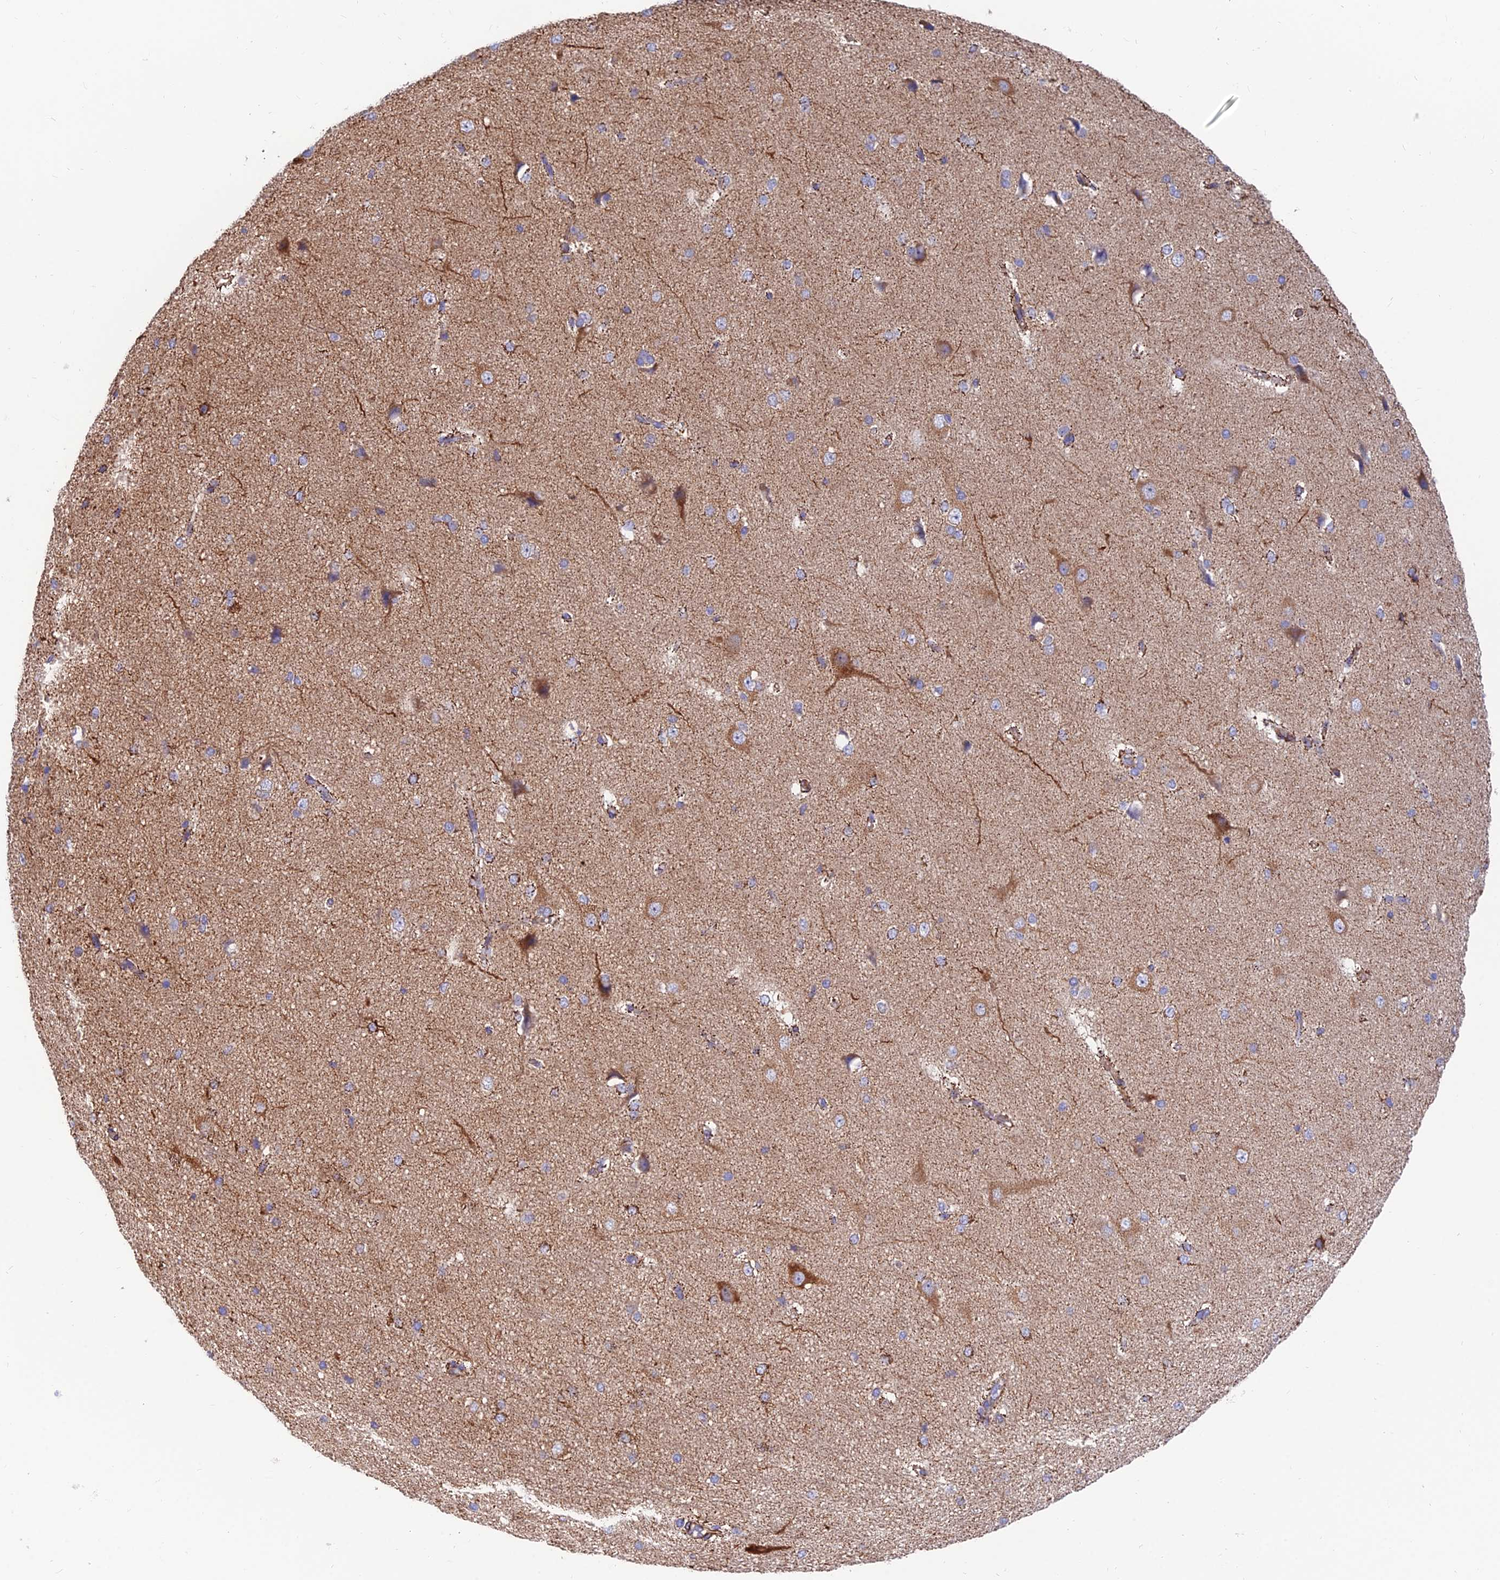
{"staining": {"intensity": "moderate", "quantity": ">75%", "location": "cytoplasmic/membranous"}, "tissue": "cerebral cortex", "cell_type": "Endothelial cells", "image_type": "normal", "snomed": [{"axis": "morphology", "description": "Normal tissue, NOS"}, {"axis": "morphology", "description": "Developmental malformation"}, {"axis": "topography", "description": "Cerebral cortex"}], "caption": "The immunohistochemical stain labels moderate cytoplasmic/membranous expression in endothelial cells of unremarkable cerebral cortex. Nuclei are stained in blue.", "gene": "TIGD6", "patient": {"sex": "female", "age": 30}}